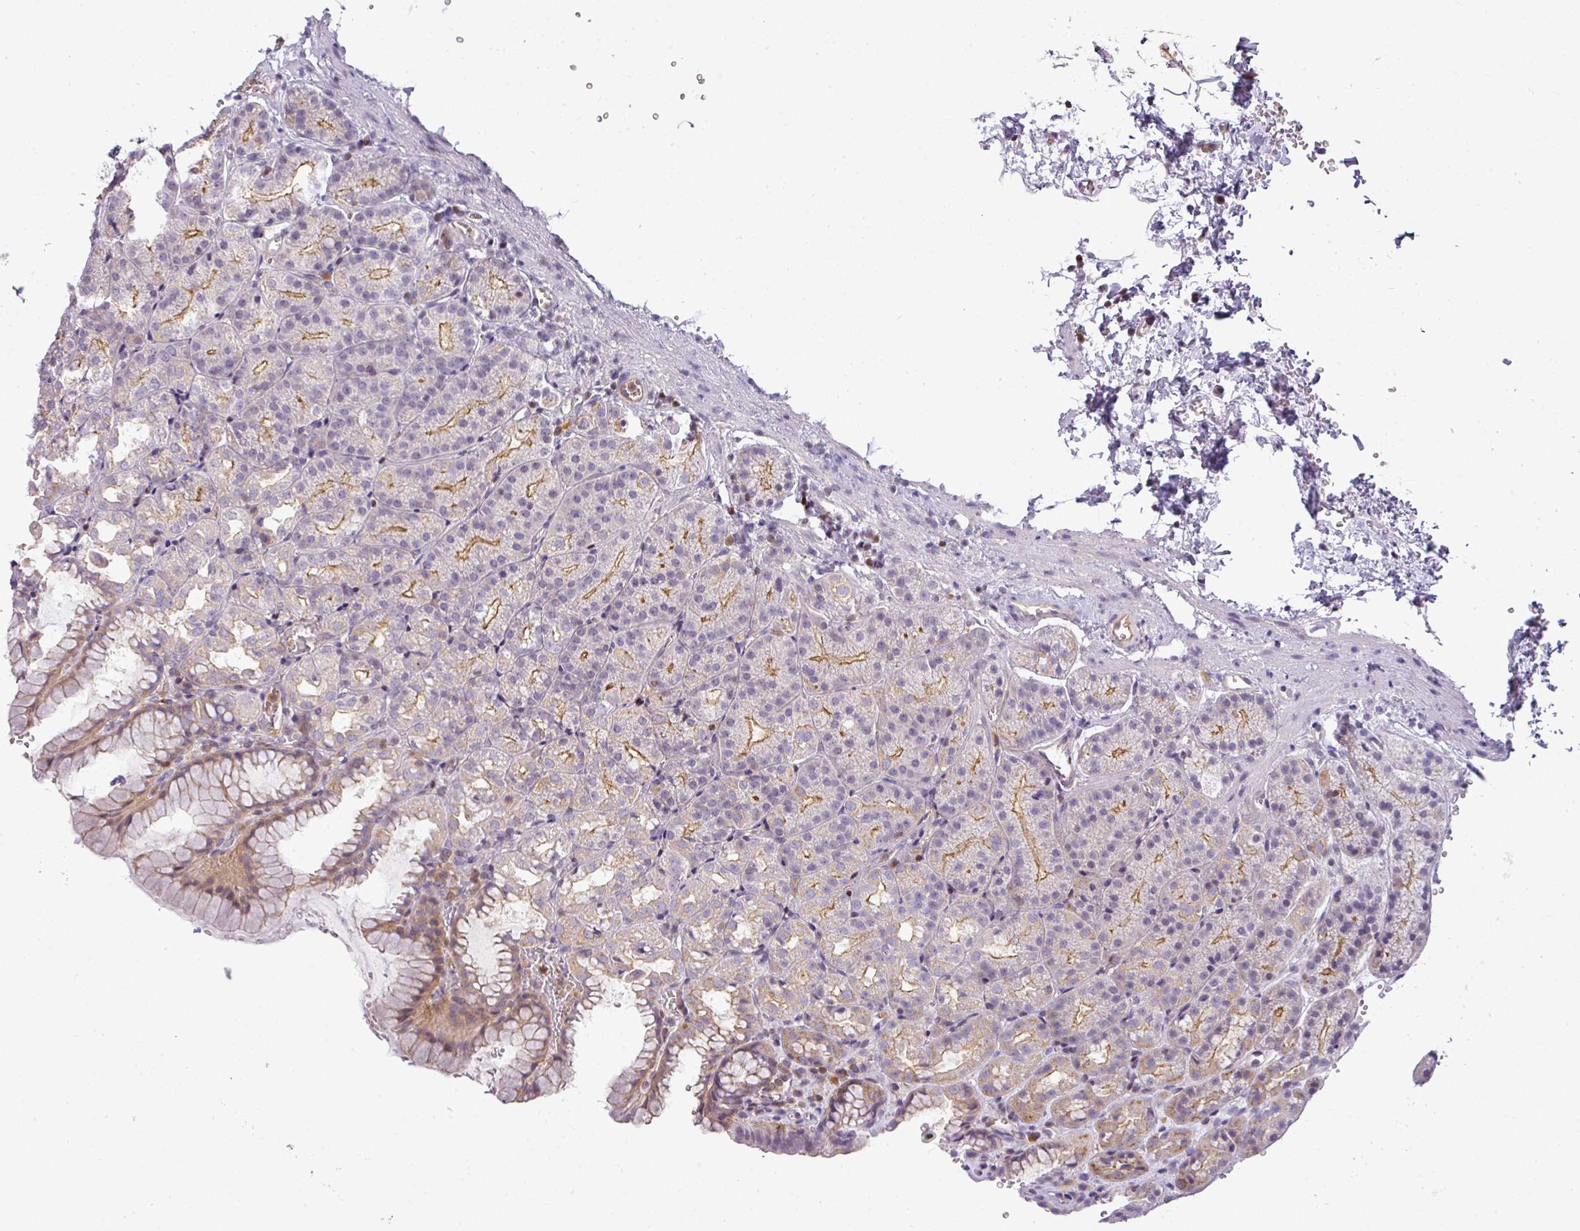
{"staining": {"intensity": "moderate", "quantity": "<25%", "location": "cytoplasmic/membranous"}, "tissue": "stomach", "cell_type": "Glandular cells", "image_type": "normal", "snomed": [{"axis": "morphology", "description": "Normal tissue, NOS"}, {"axis": "topography", "description": "Stomach, upper"}], "caption": "Protein analysis of benign stomach demonstrates moderate cytoplasmic/membranous expression in about <25% of glandular cells. (Stains: DAB (3,3'-diaminobenzidine) in brown, nuclei in blue, Microscopy: brightfield microscopy at high magnification).", "gene": "STAT5A", "patient": {"sex": "female", "age": 81}}